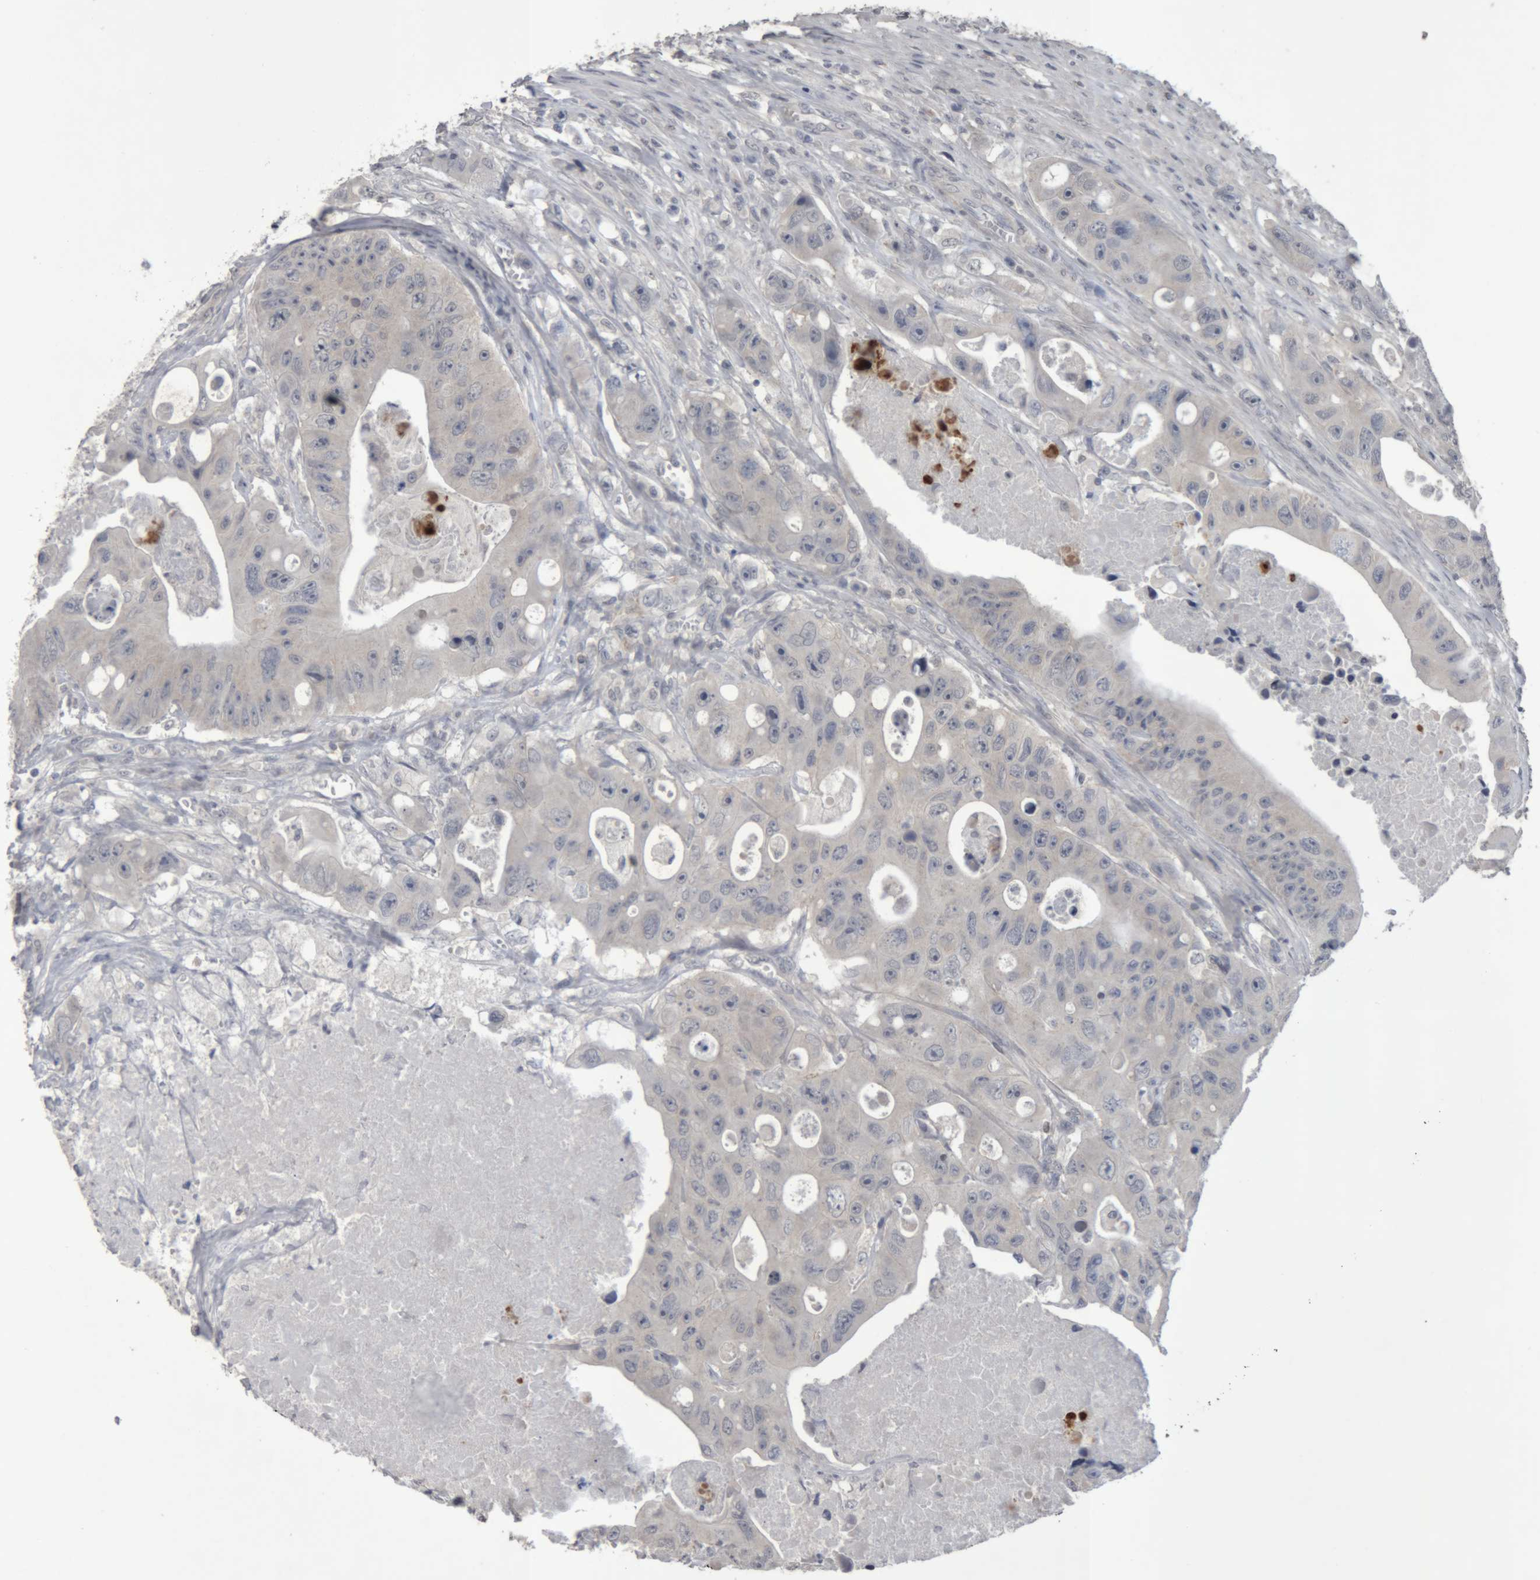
{"staining": {"intensity": "negative", "quantity": "none", "location": "none"}, "tissue": "colorectal cancer", "cell_type": "Tumor cells", "image_type": "cancer", "snomed": [{"axis": "morphology", "description": "Adenocarcinoma, NOS"}, {"axis": "topography", "description": "Colon"}], "caption": "Human colorectal adenocarcinoma stained for a protein using IHC displays no staining in tumor cells.", "gene": "NFATC2", "patient": {"sex": "female", "age": 46}}